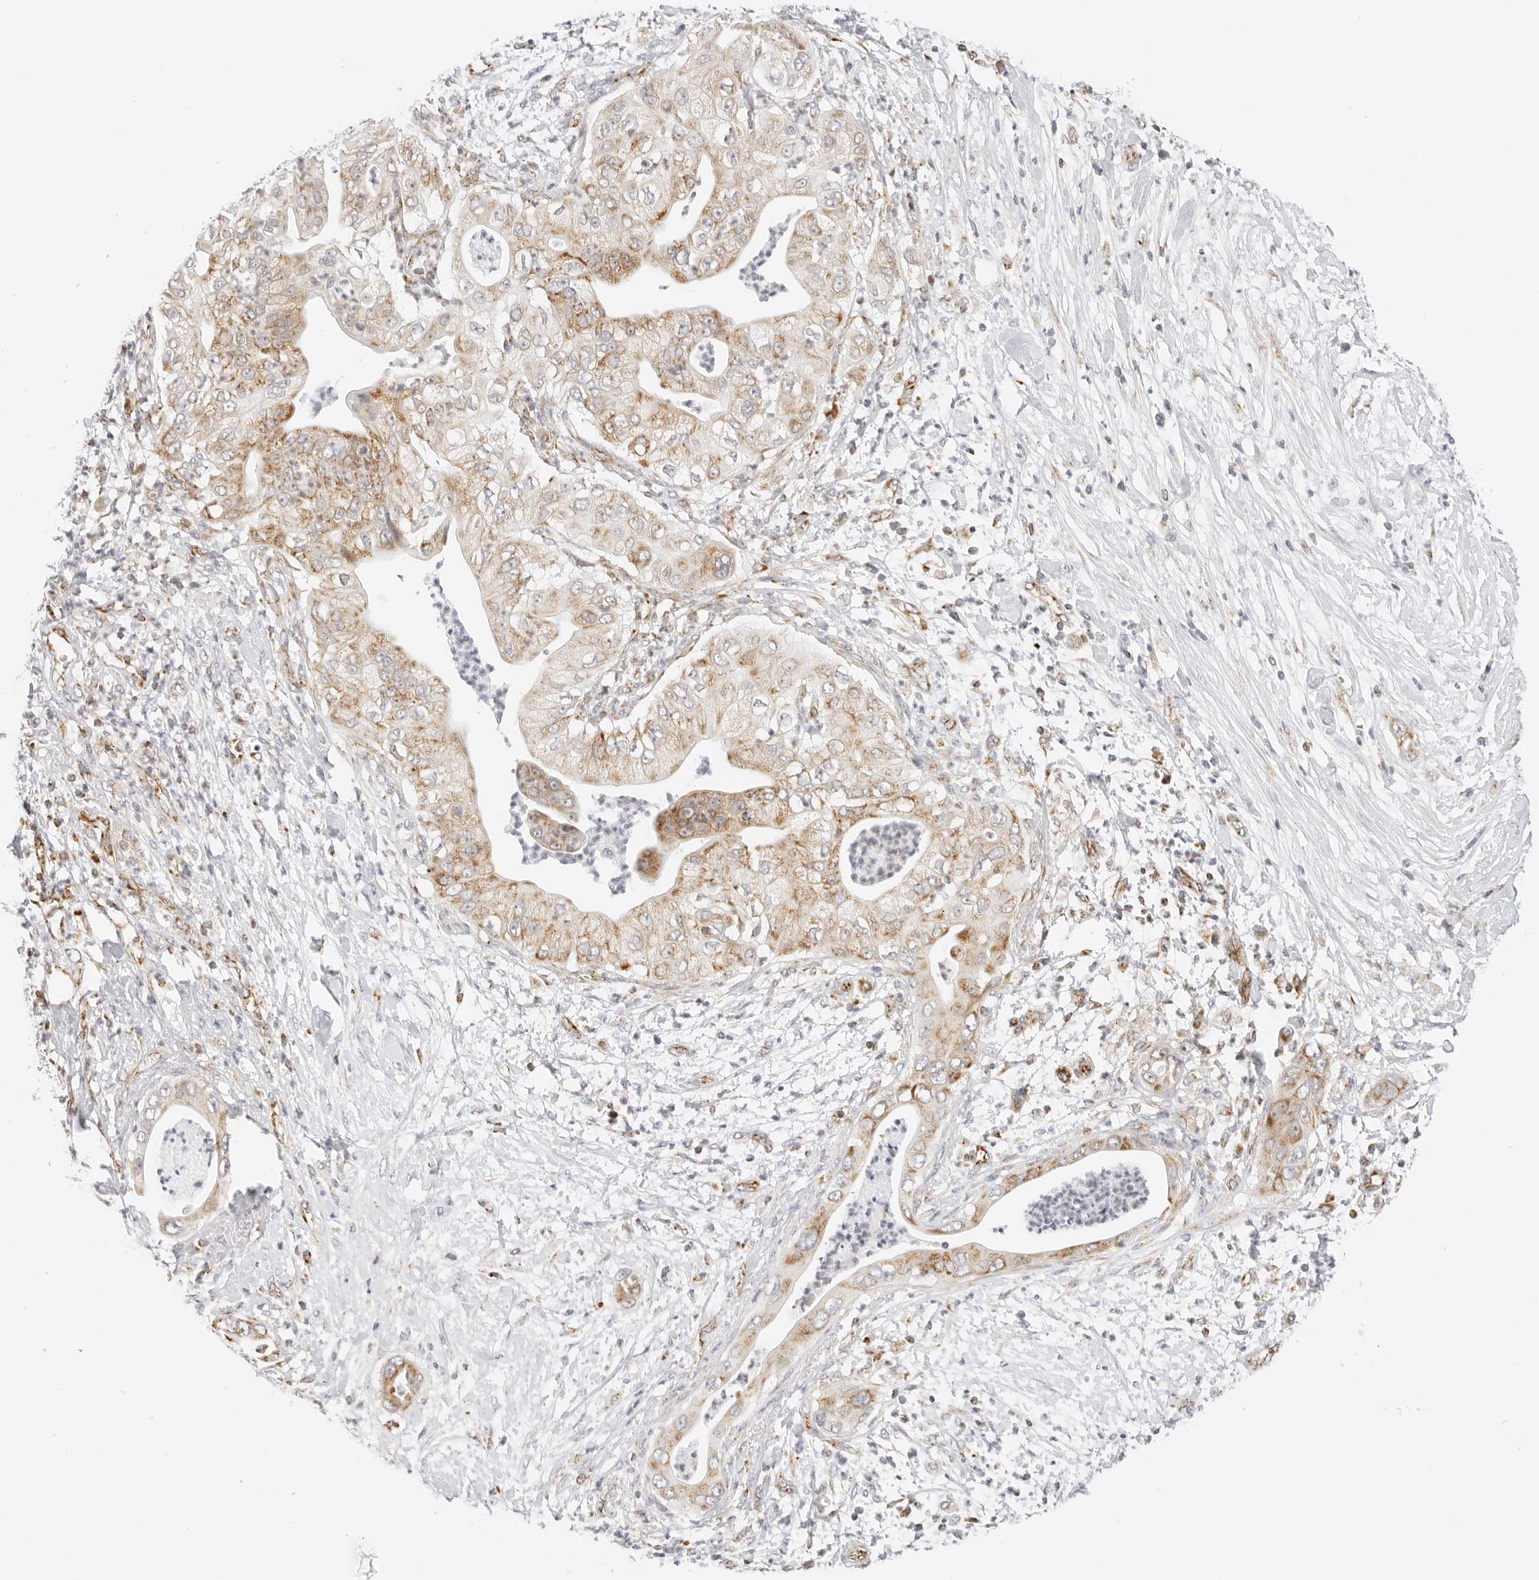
{"staining": {"intensity": "moderate", "quantity": "25%-75%", "location": "cytoplasmic/membranous"}, "tissue": "pancreatic cancer", "cell_type": "Tumor cells", "image_type": "cancer", "snomed": [{"axis": "morphology", "description": "Adenocarcinoma, NOS"}, {"axis": "topography", "description": "Pancreas"}], "caption": "This histopathology image shows immunohistochemistry staining of pancreatic cancer, with medium moderate cytoplasmic/membranous positivity in about 25%-75% of tumor cells.", "gene": "RC3H1", "patient": {"sex": "female", "age": 78}}